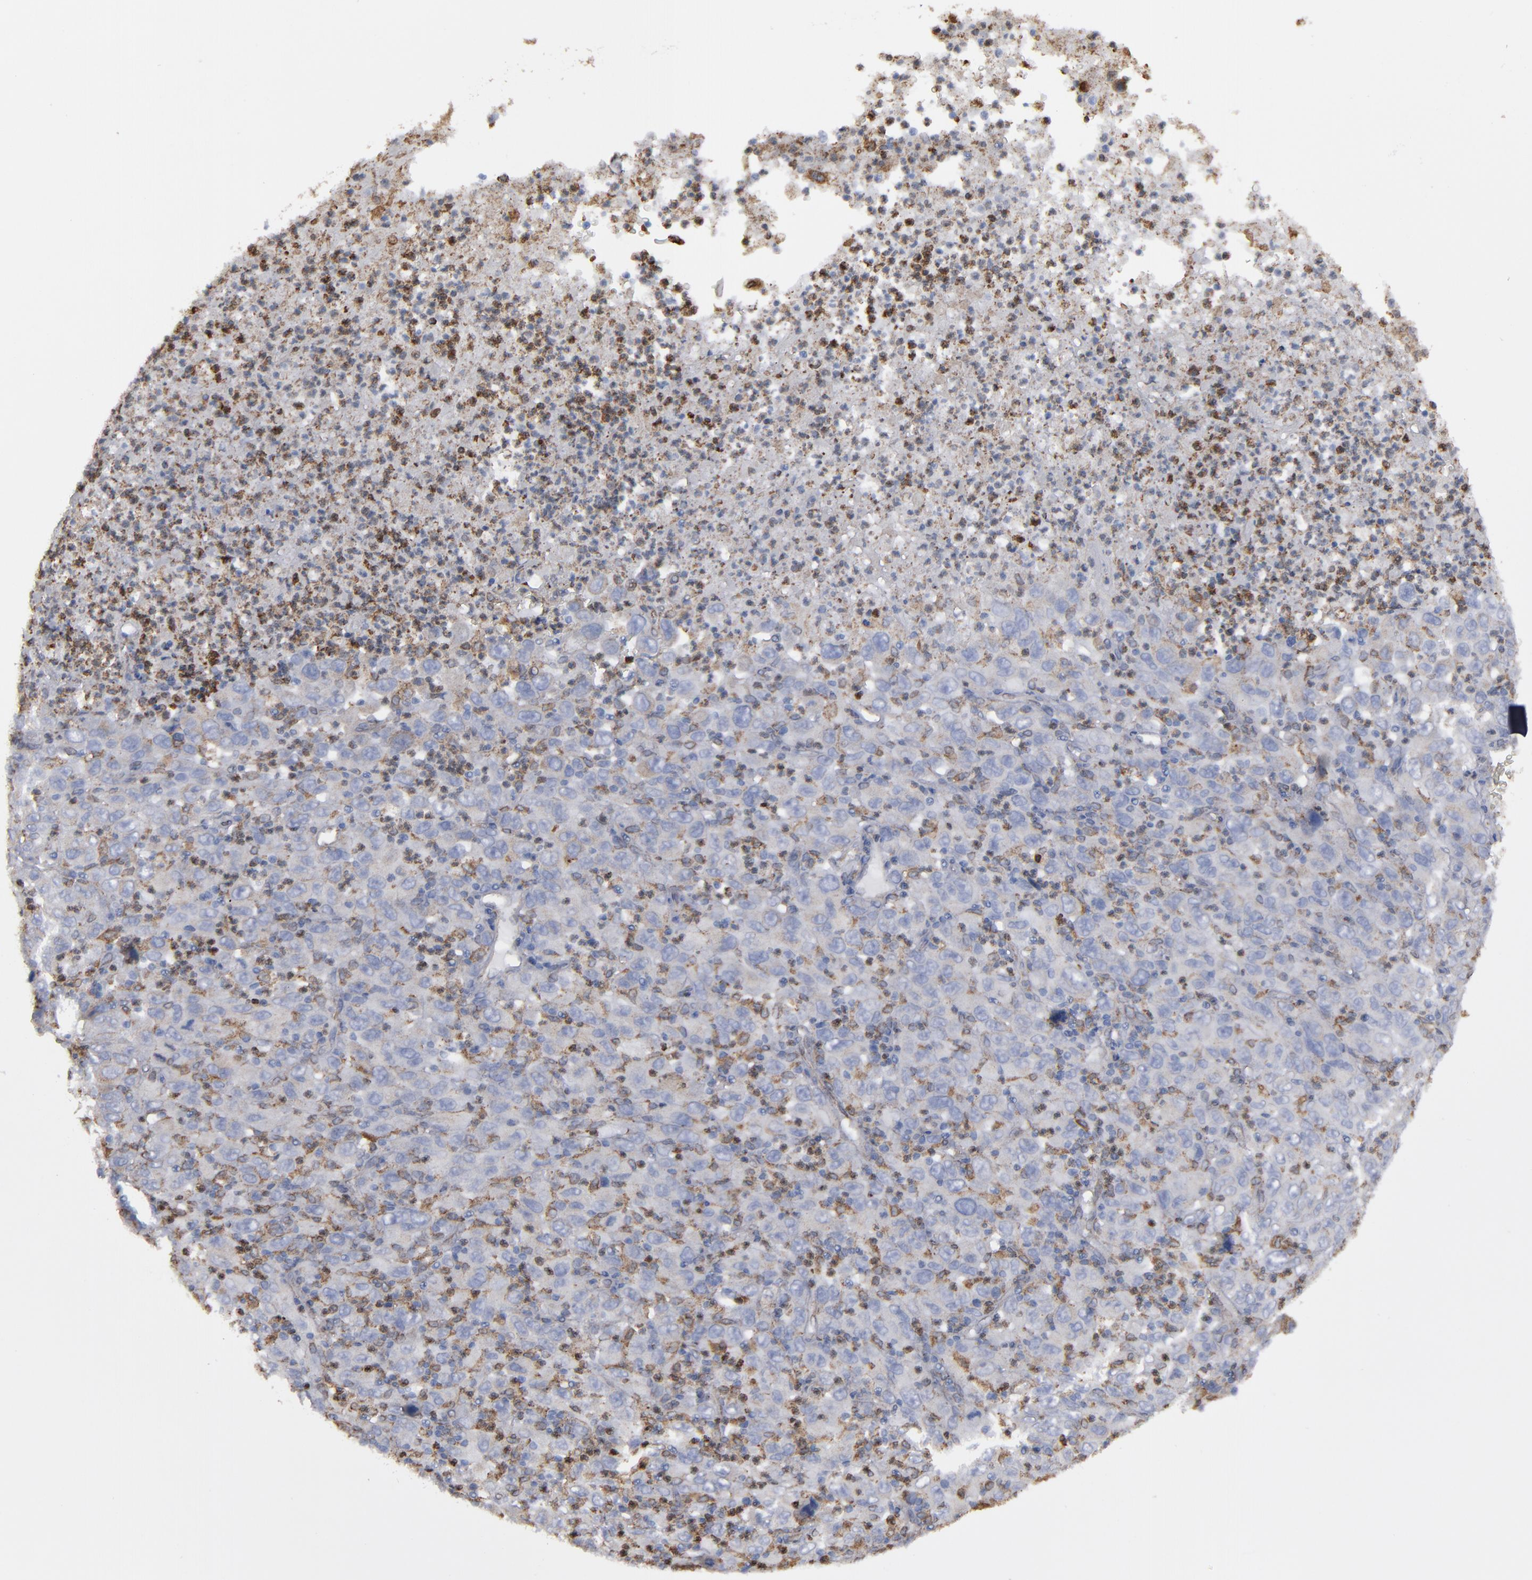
{"staining": {"intensity": "moderate", "quantity": "25%-75%", "location": "cytoplasmic/membranous"}, "tissue": "melanoma", "cell_type": "Tumor cells", "image_type": "cancer", "snomed": [{"axis": "morphology", "description": "Malignant melanoma, Metastatic site"}, {"axis": "topography", "description": "Skin"}], "caption": "IHC (DAB (3,3'-diaminobenzidine)) staining of human melanoma reveals moderate cytoplasmic/membranous protein positivity in approximately 25%-75% of tumor cells.", "gene": "ERLIN2", "patient": {"sex": "female", "age": 56}}